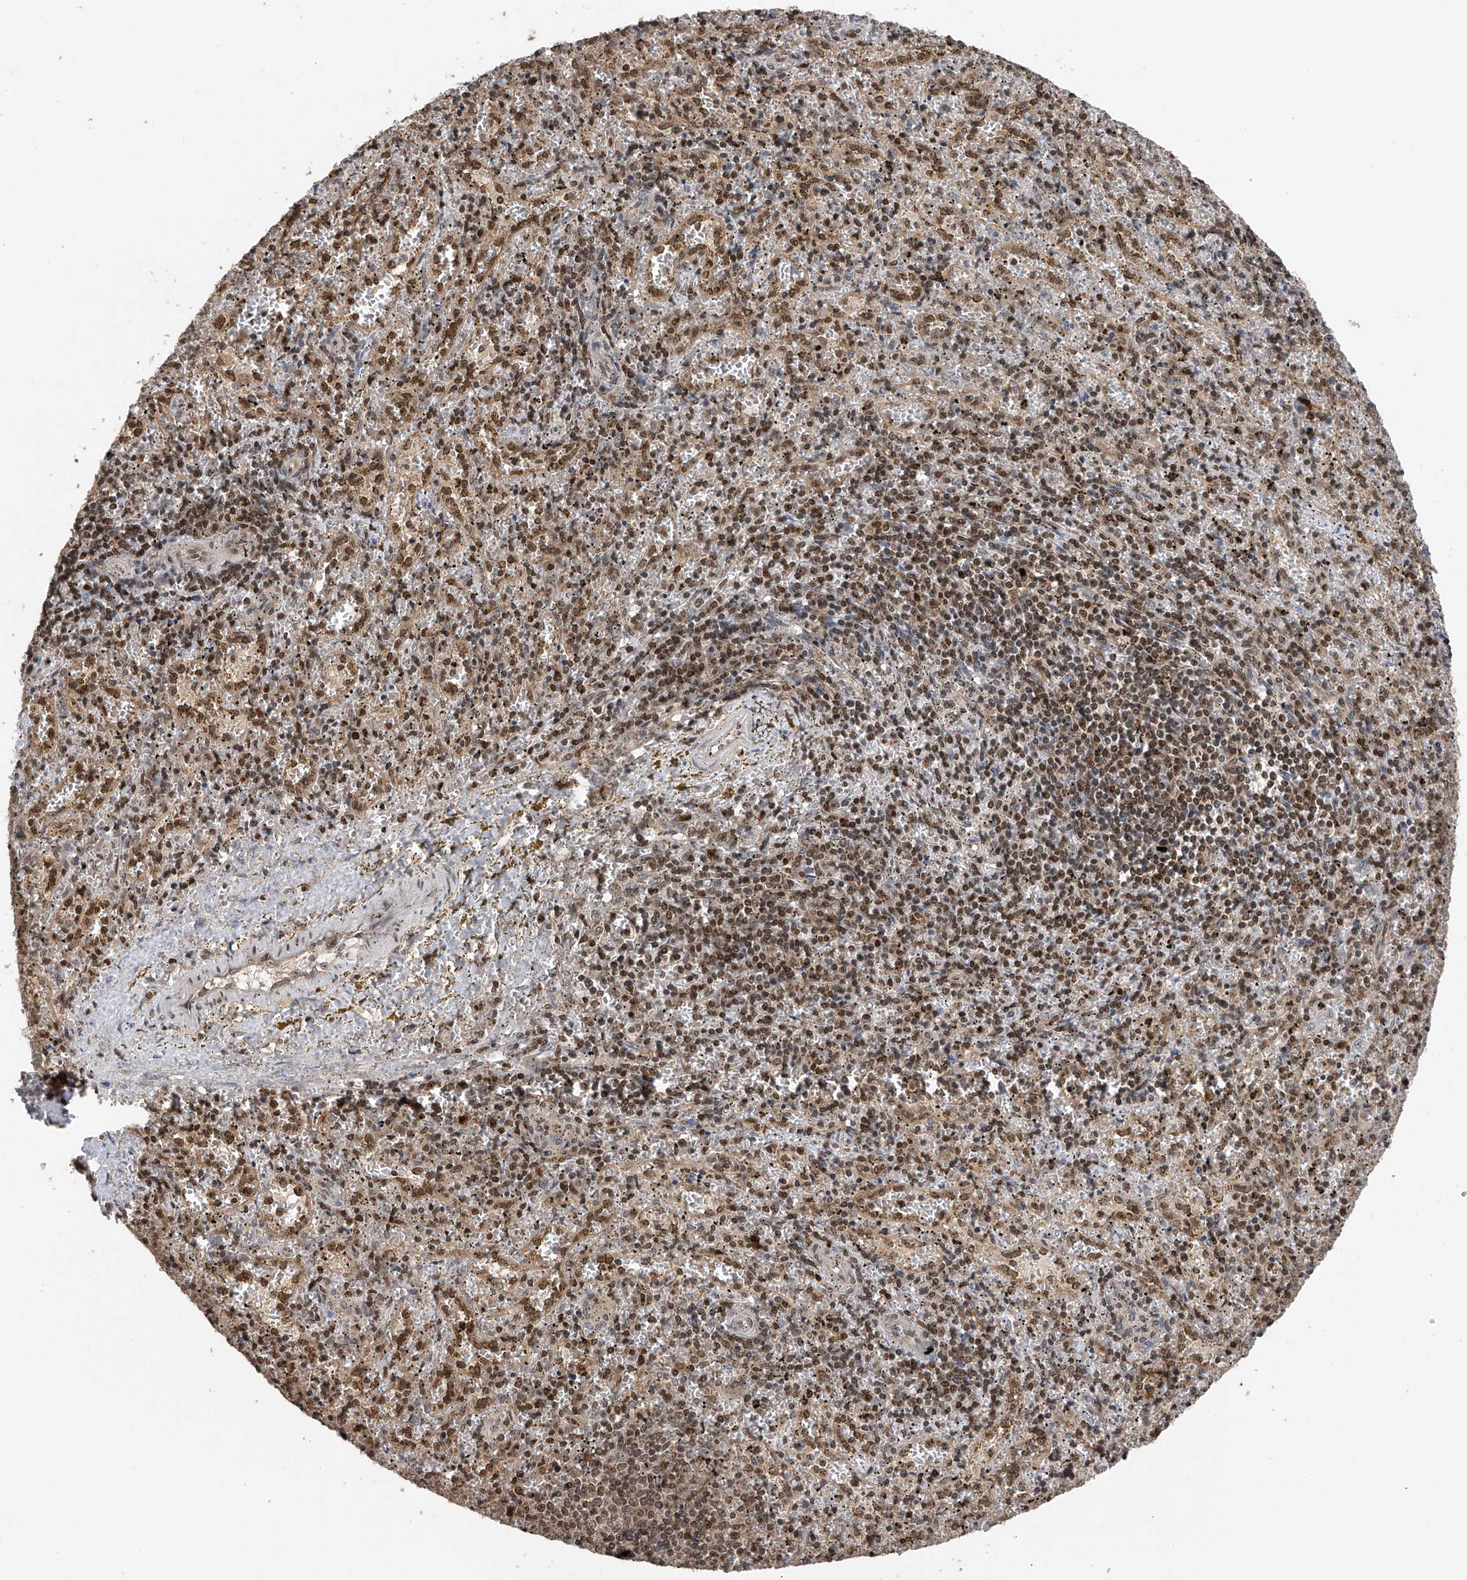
{"staining": {"intensity": "moderate", "quantity": ">75%", "location": "nuclear"}, "tissue": "spleen", "cell_type": "Cells in red pulp", "image_type": "normal", "snomed": [{"axis": "morphology", "description": "Normal tissue, NOS"}, {"axis": "topography", "description": "Spleen"}], "caption": "Spleen stained with IHC demonstrates moderate nuclear expression in approximately >75% of cells in red pulp. The staining was performed using DAB (3,3'-diaminobenzidine), with brown indicating positive protein expression. Nuclei are stained blue with hematoxylin.", "gene": "DNAJC9", "patient": {"sex": "male", "age": 11}}